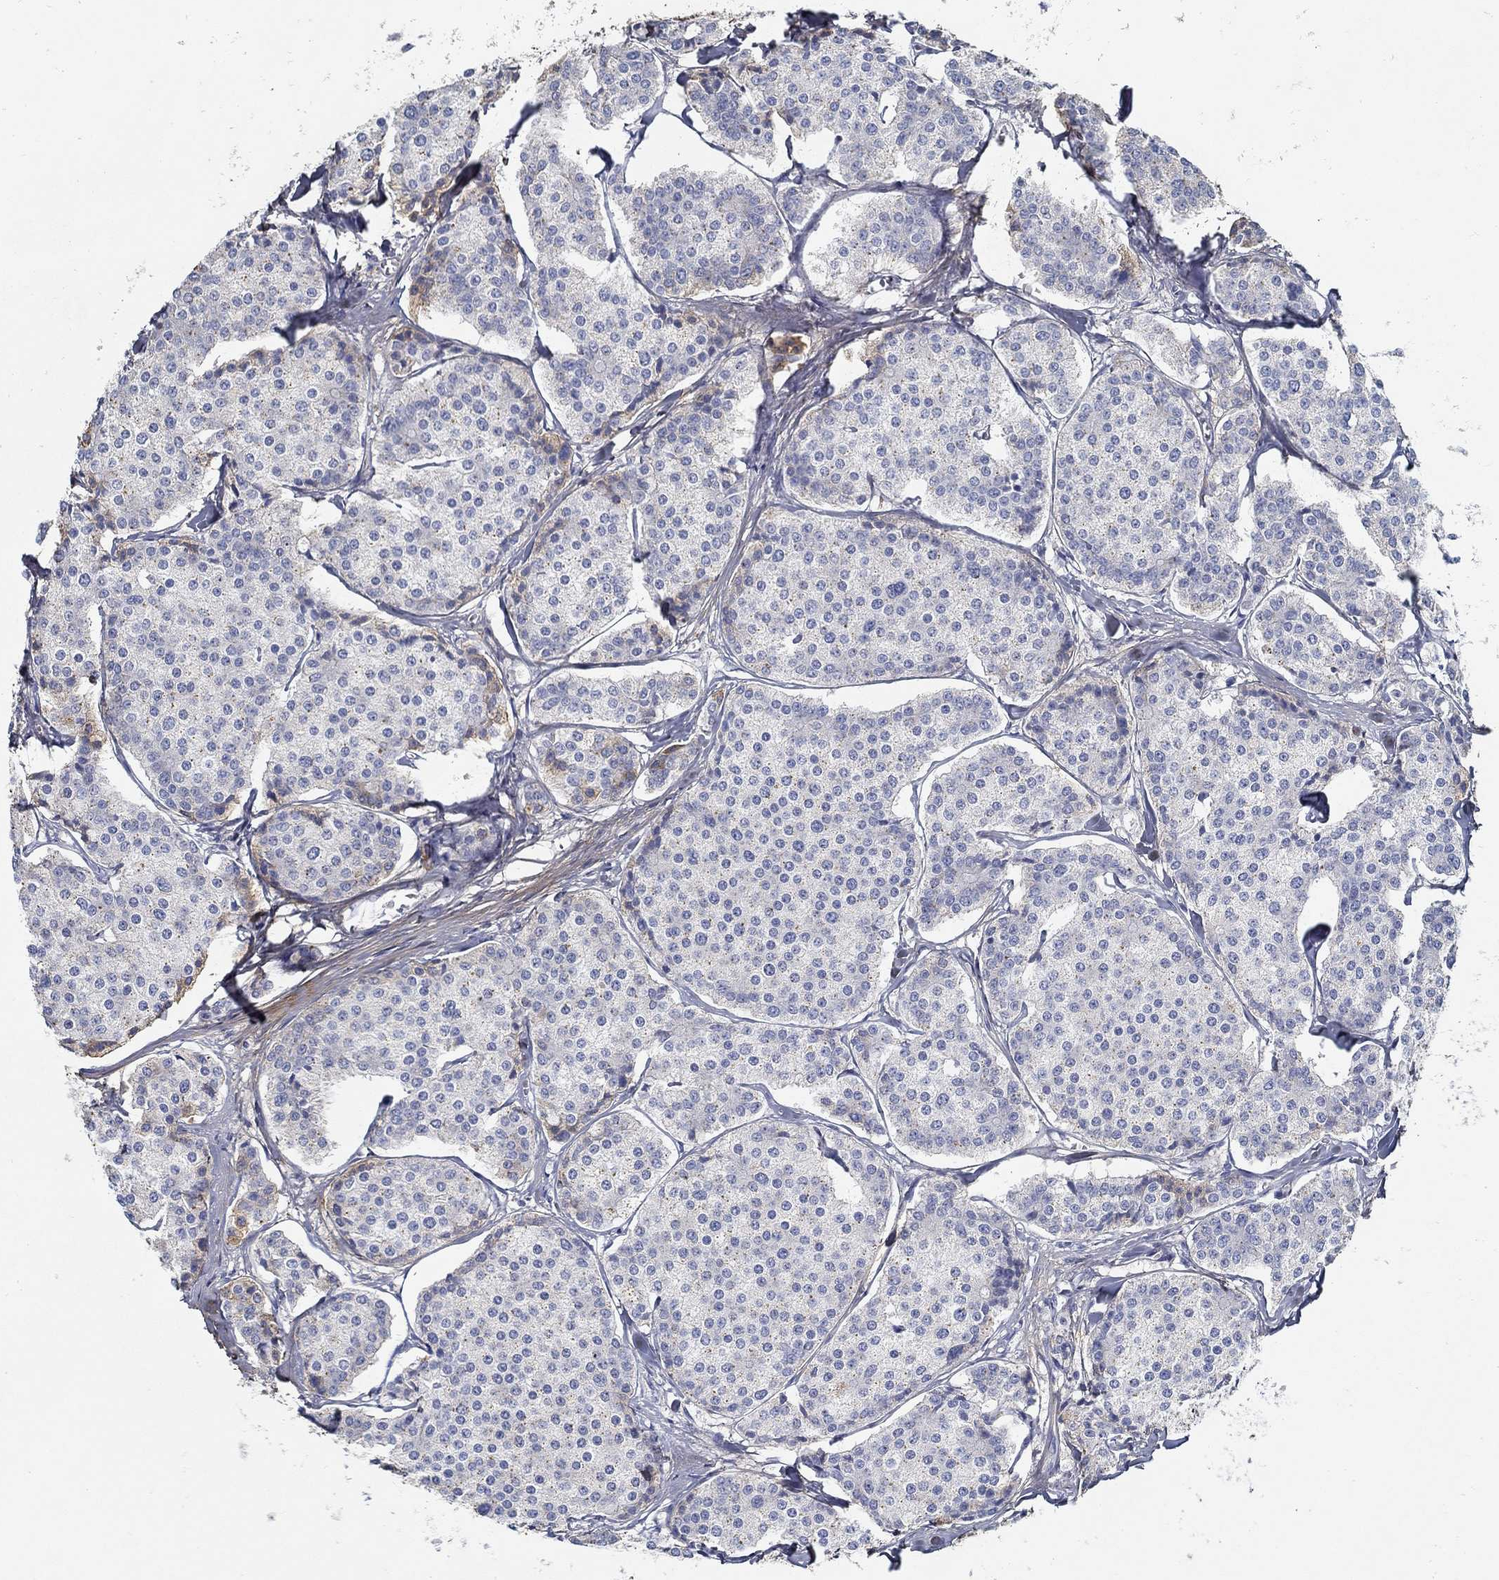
{"staining": {"intensity": "strong", "quantity": "<25%", "location": "cytoplasmic/membranous"}, "tissue": "carcinoid", "cell_type": "Tumor cells", "image_type": "cancer", "snomed": [{"axis": "morphology", "description": "Carcinoid, malignant, NOS"}, {"axis": "topography", "description": "Small intestine"}], "caption": "Carcinoid stained for a protein shows strong cytoplasmic/membranous positivity in tumor cells.", "gene": "TGFBI", "patient": {"sex": "female", "age": 65}}